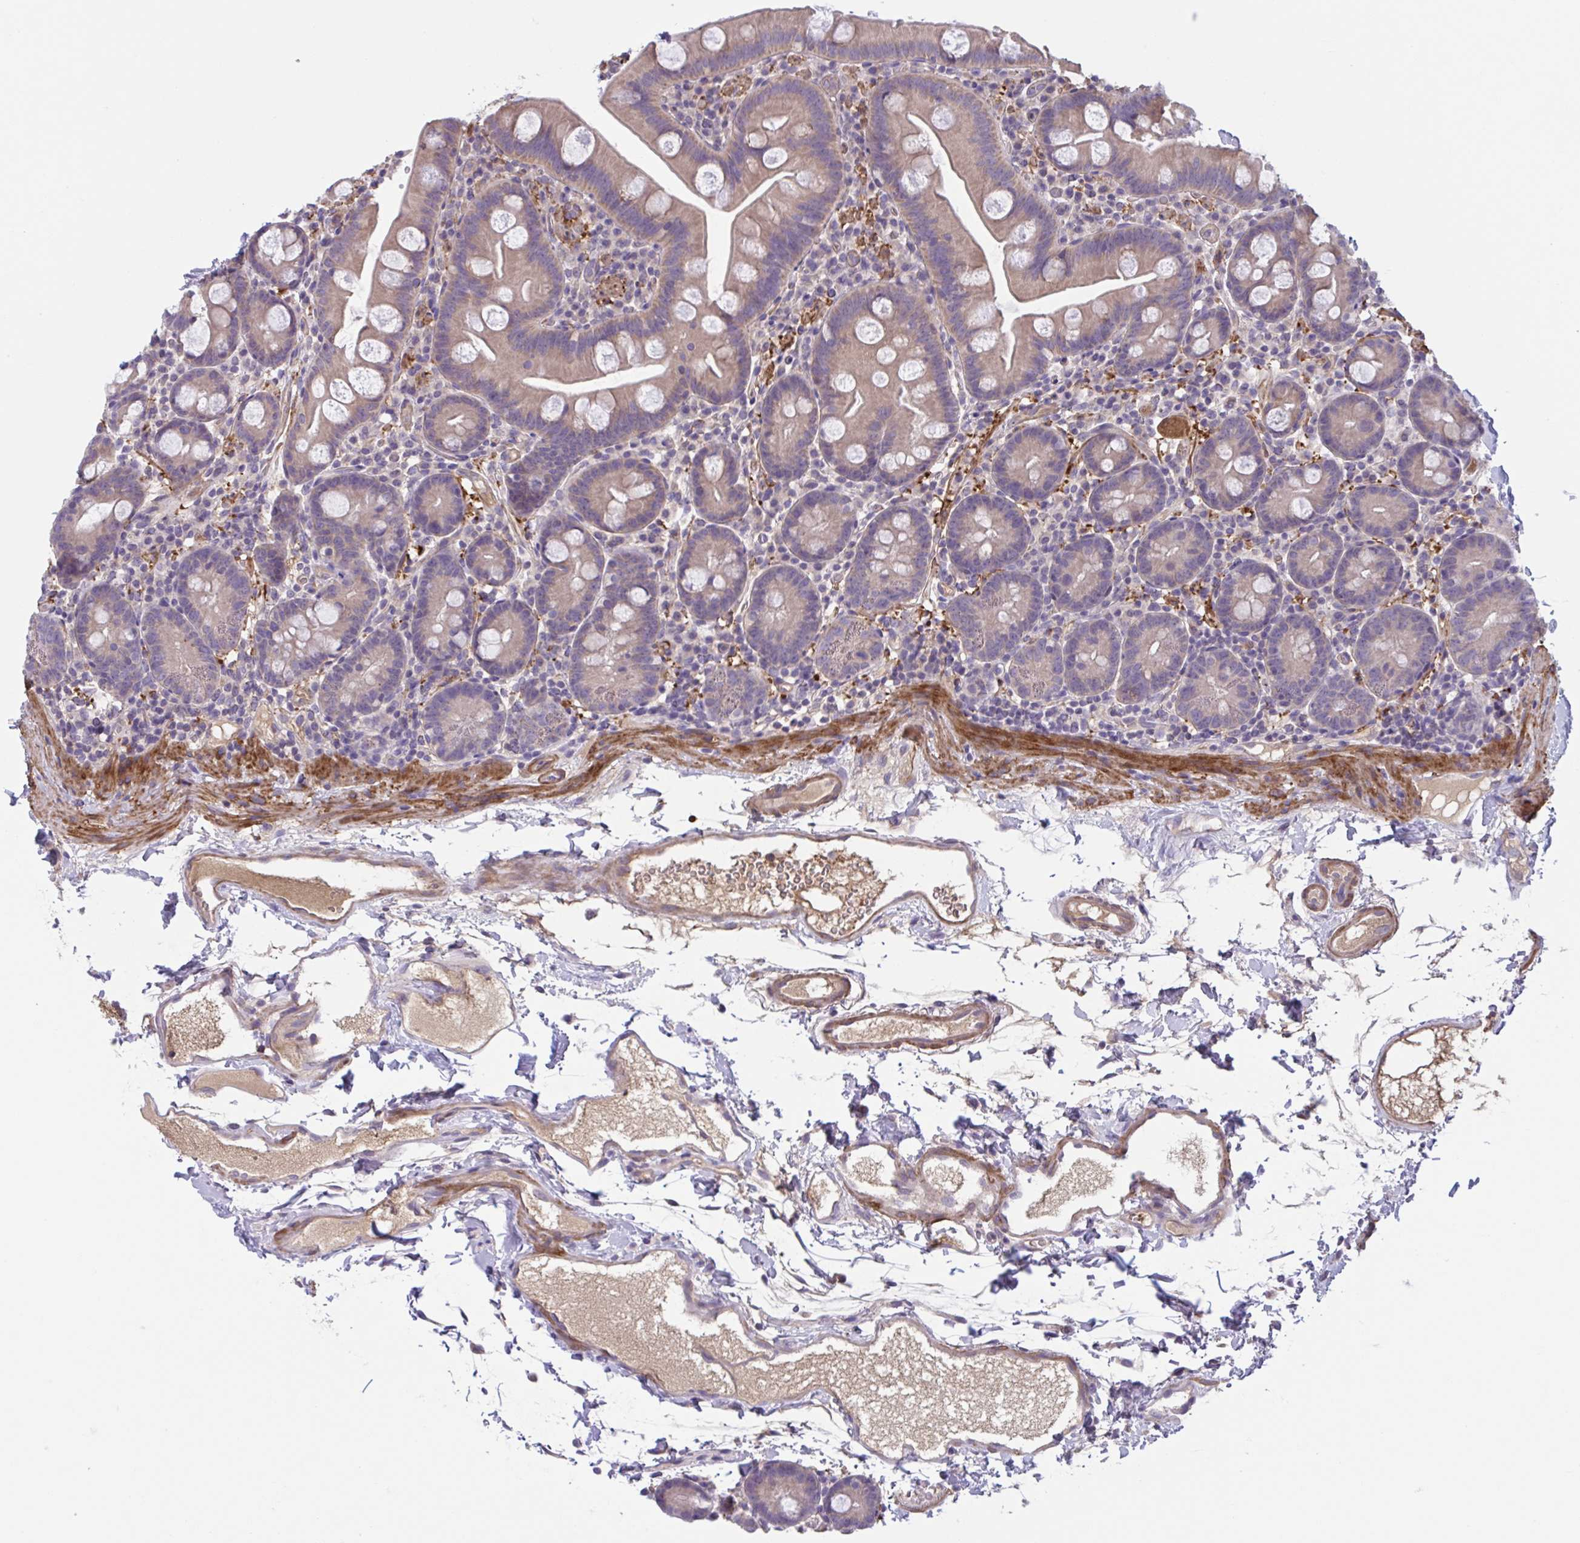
{"staining": {"intensity": "weak", "quantity": ">75%", "location": "cytoplasmic/membranous"}, "tissue": "small intestine", "cell_type": "Glandular cells", "image_type": "normal", "snomed": [{"axis": "morphology", "description": "Normal tissue, NOS"}, {"axis": "topography", "description": "Small intestine"}], "caption": "Protein staining demonstrates weak cytoplasmic/membranous expression in about >75% of glandular cells in normal small intestine.", "gene": "WNT9B", "patient": {"sex": "female", "age": 68}}